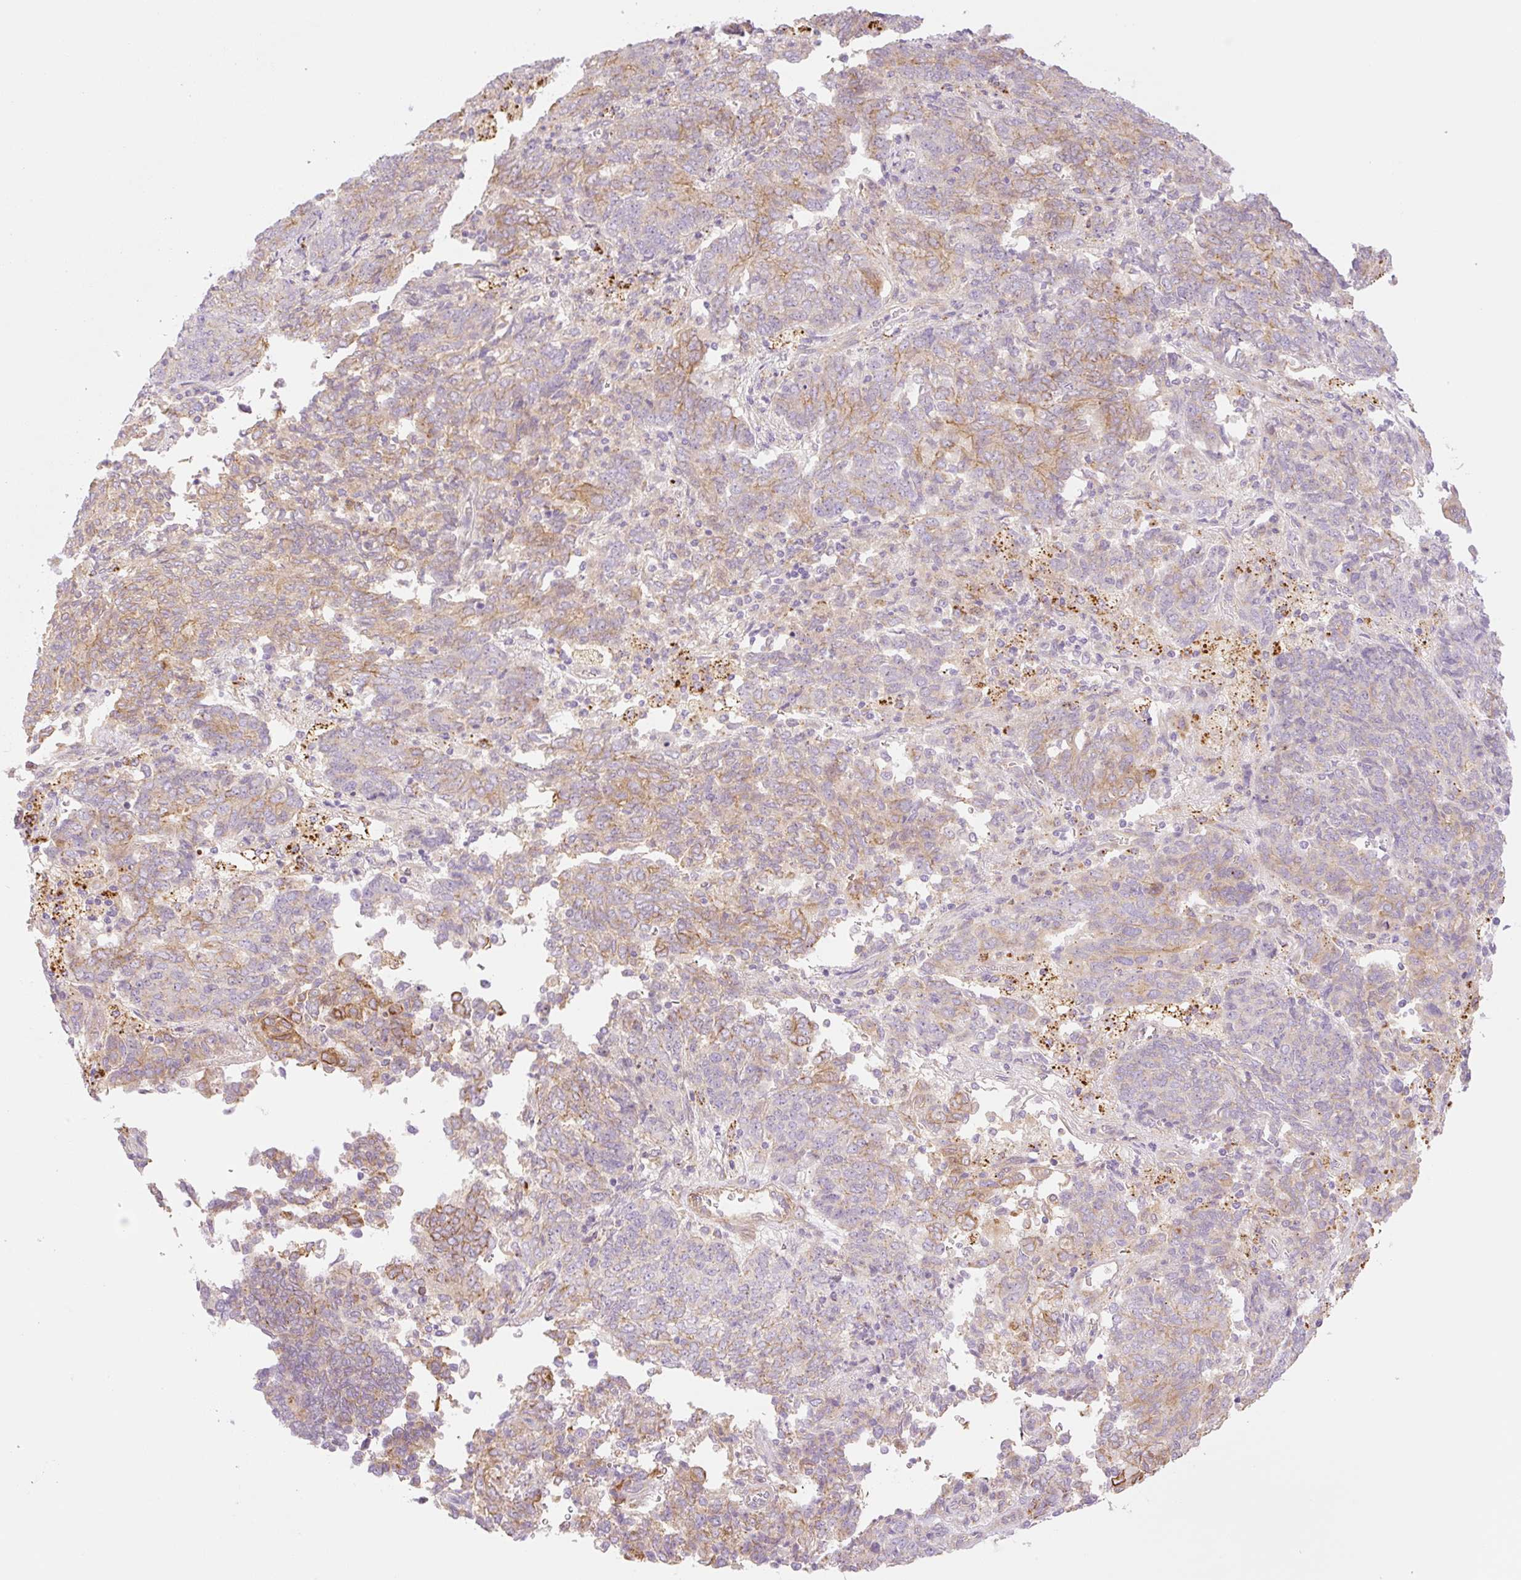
{"staining": {"intensity": "weak", "quantity": "<25%", "location": "cytoplasmic/membranous"}, "tissue": "endometrial cancer", "cell_type": "Tumor cells", "image_type": "cancer", "snomed": [{"axis": "morphology", "description": "Adenocarcinoma, NOS"}, {"axis": "topography", "description": "Endometrium"}], "caption": "Immunohistochemistry (IHC) image of neoplastic tissue: endometrial cancer stained with DAB reveals no significant protein staining in tumor cells.", "gene": "NLRP5", "patient": {"sex": "female", "age": 80}}